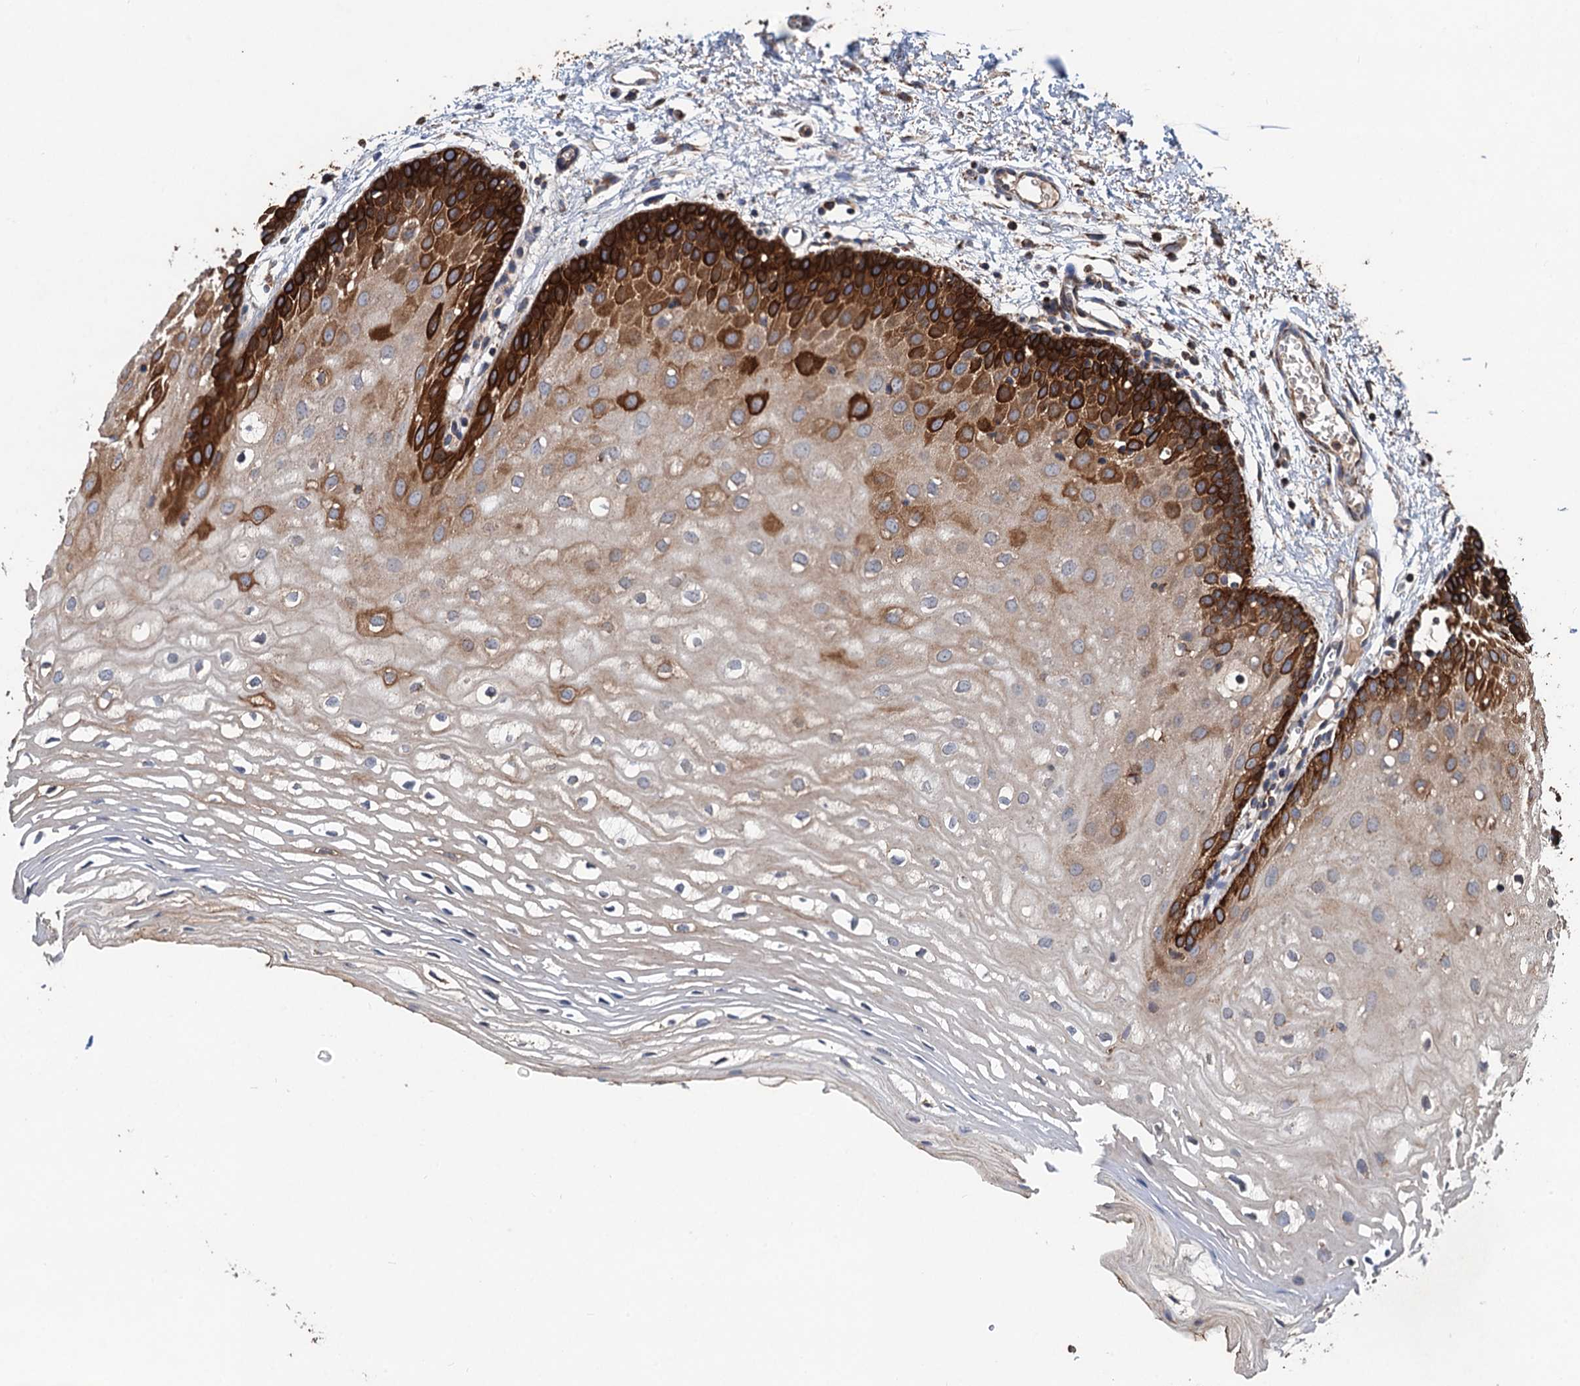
{"staining": {"intensity": "strong", "quantity": "25%-75%", "location": "cytoplasmic/membranous"}, "tissue": "oral mucosa", "cell_type": "Squamous epithelial cells", "image_type": "normal", "snomed": [{"axis": "morphology", "description": "Normal tissue, NOS"}, {"axis": "topography", "description": "Oral tissue"}, {"axis": "topography", "description": "Tounge, NOS"}], "caption": "A photomicrograph showing strong cytoplasmic/membranous expression in about 25%-75% of squamous epithelial cells in normal oral mucosa, as visualized by brown immunohistochemical staining.", "gene": "DGLUCY", "patient": {"sex": "female", "age": 73}}